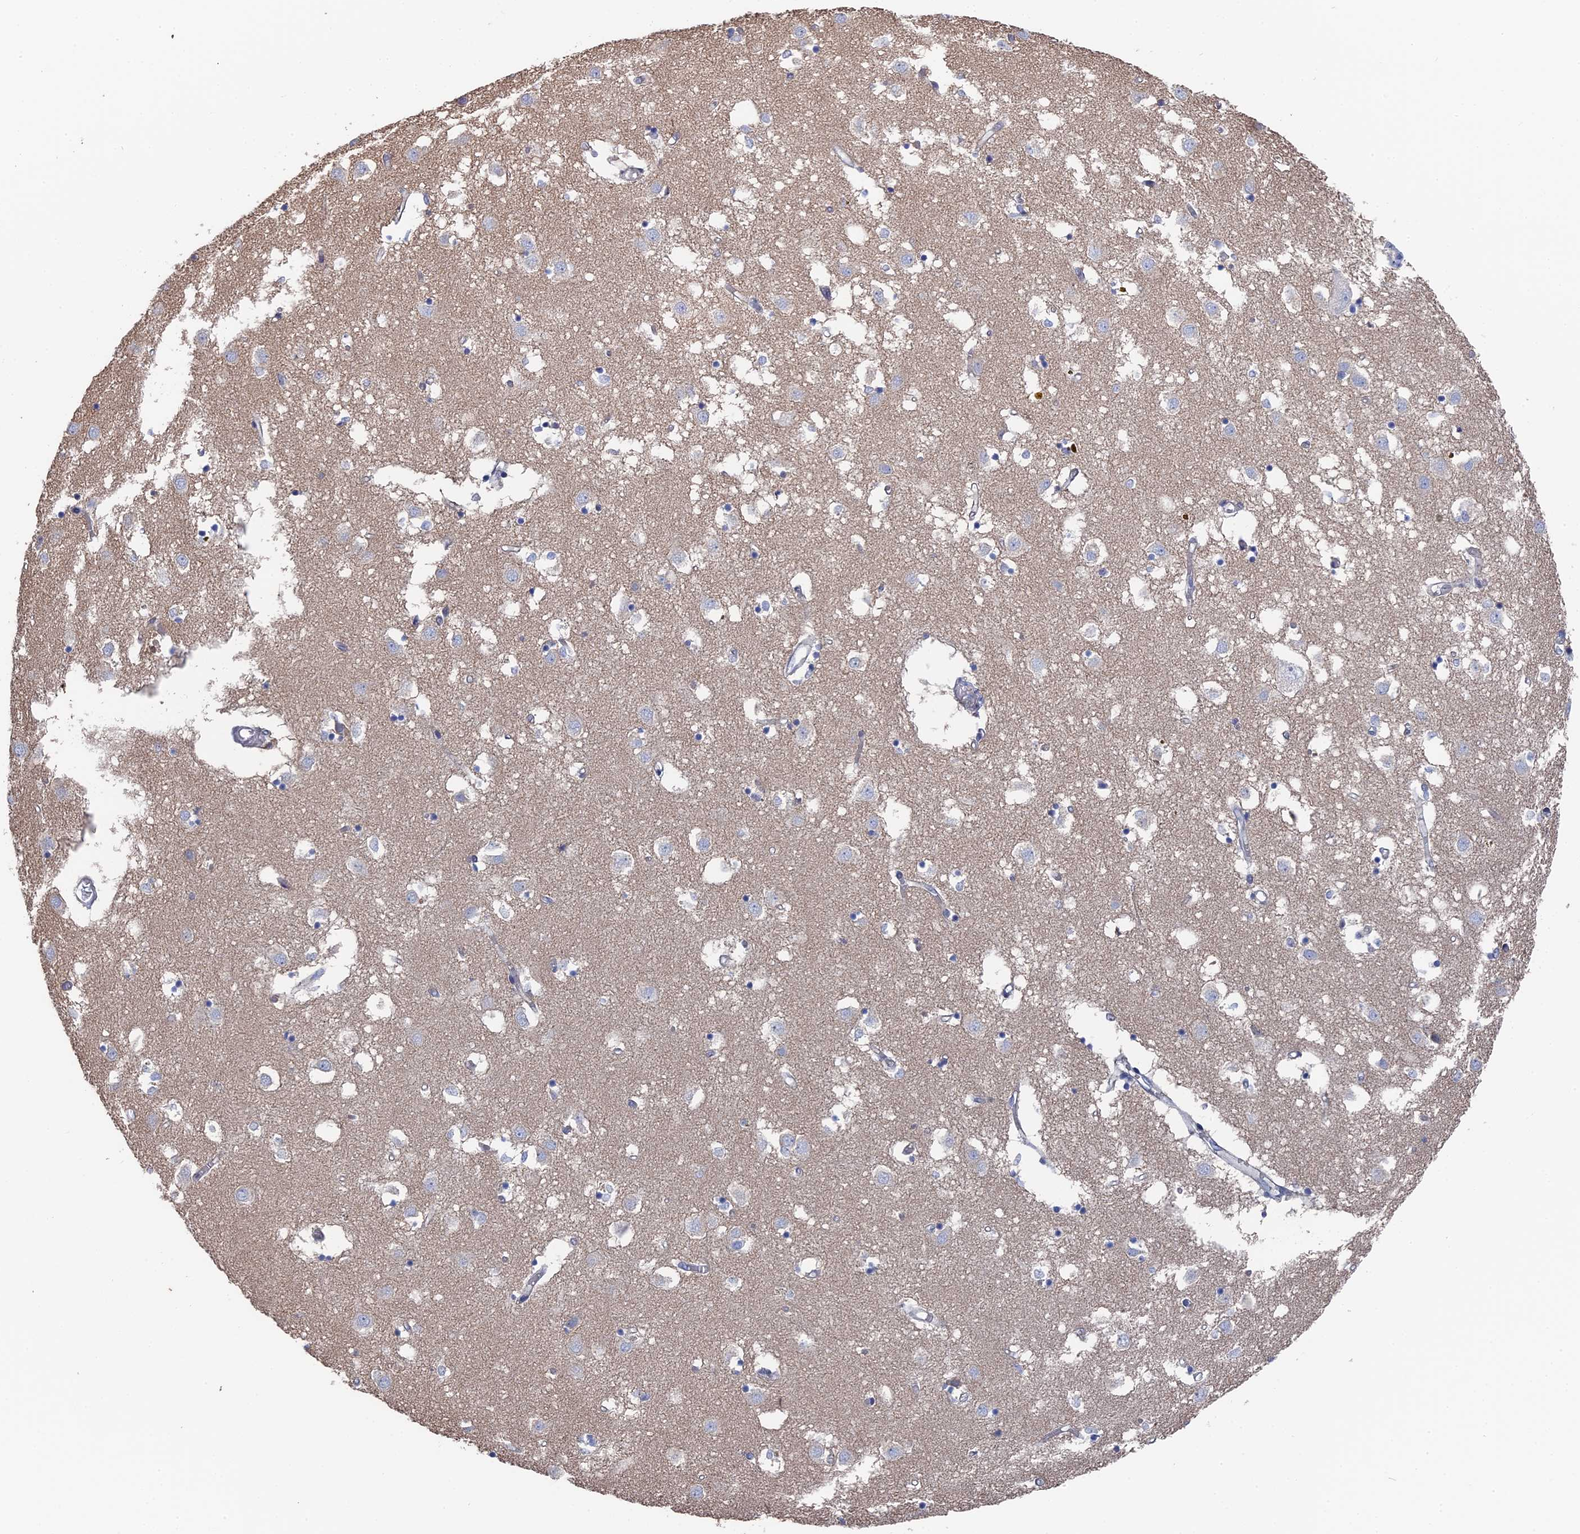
{"staining": {"intensity": "negative", "quantity": "none", "location": "none"}, "tissue": "caudate", "cell_type": "Glial cells", "image_type": "normal", "snomed": [{"axis": "morphology", "description": "Normal tissue, NOS"}, {"axis": "topography", "description": "Lateral ventricle wall"}], "caption": "Glial cells show no significant positivity in normal caudate. (Immunohistochemistry (ihc), brightfield microscopy, high magnification).", "gene": "TSSC4", "patient": {"sex": "male", "age": 70}}